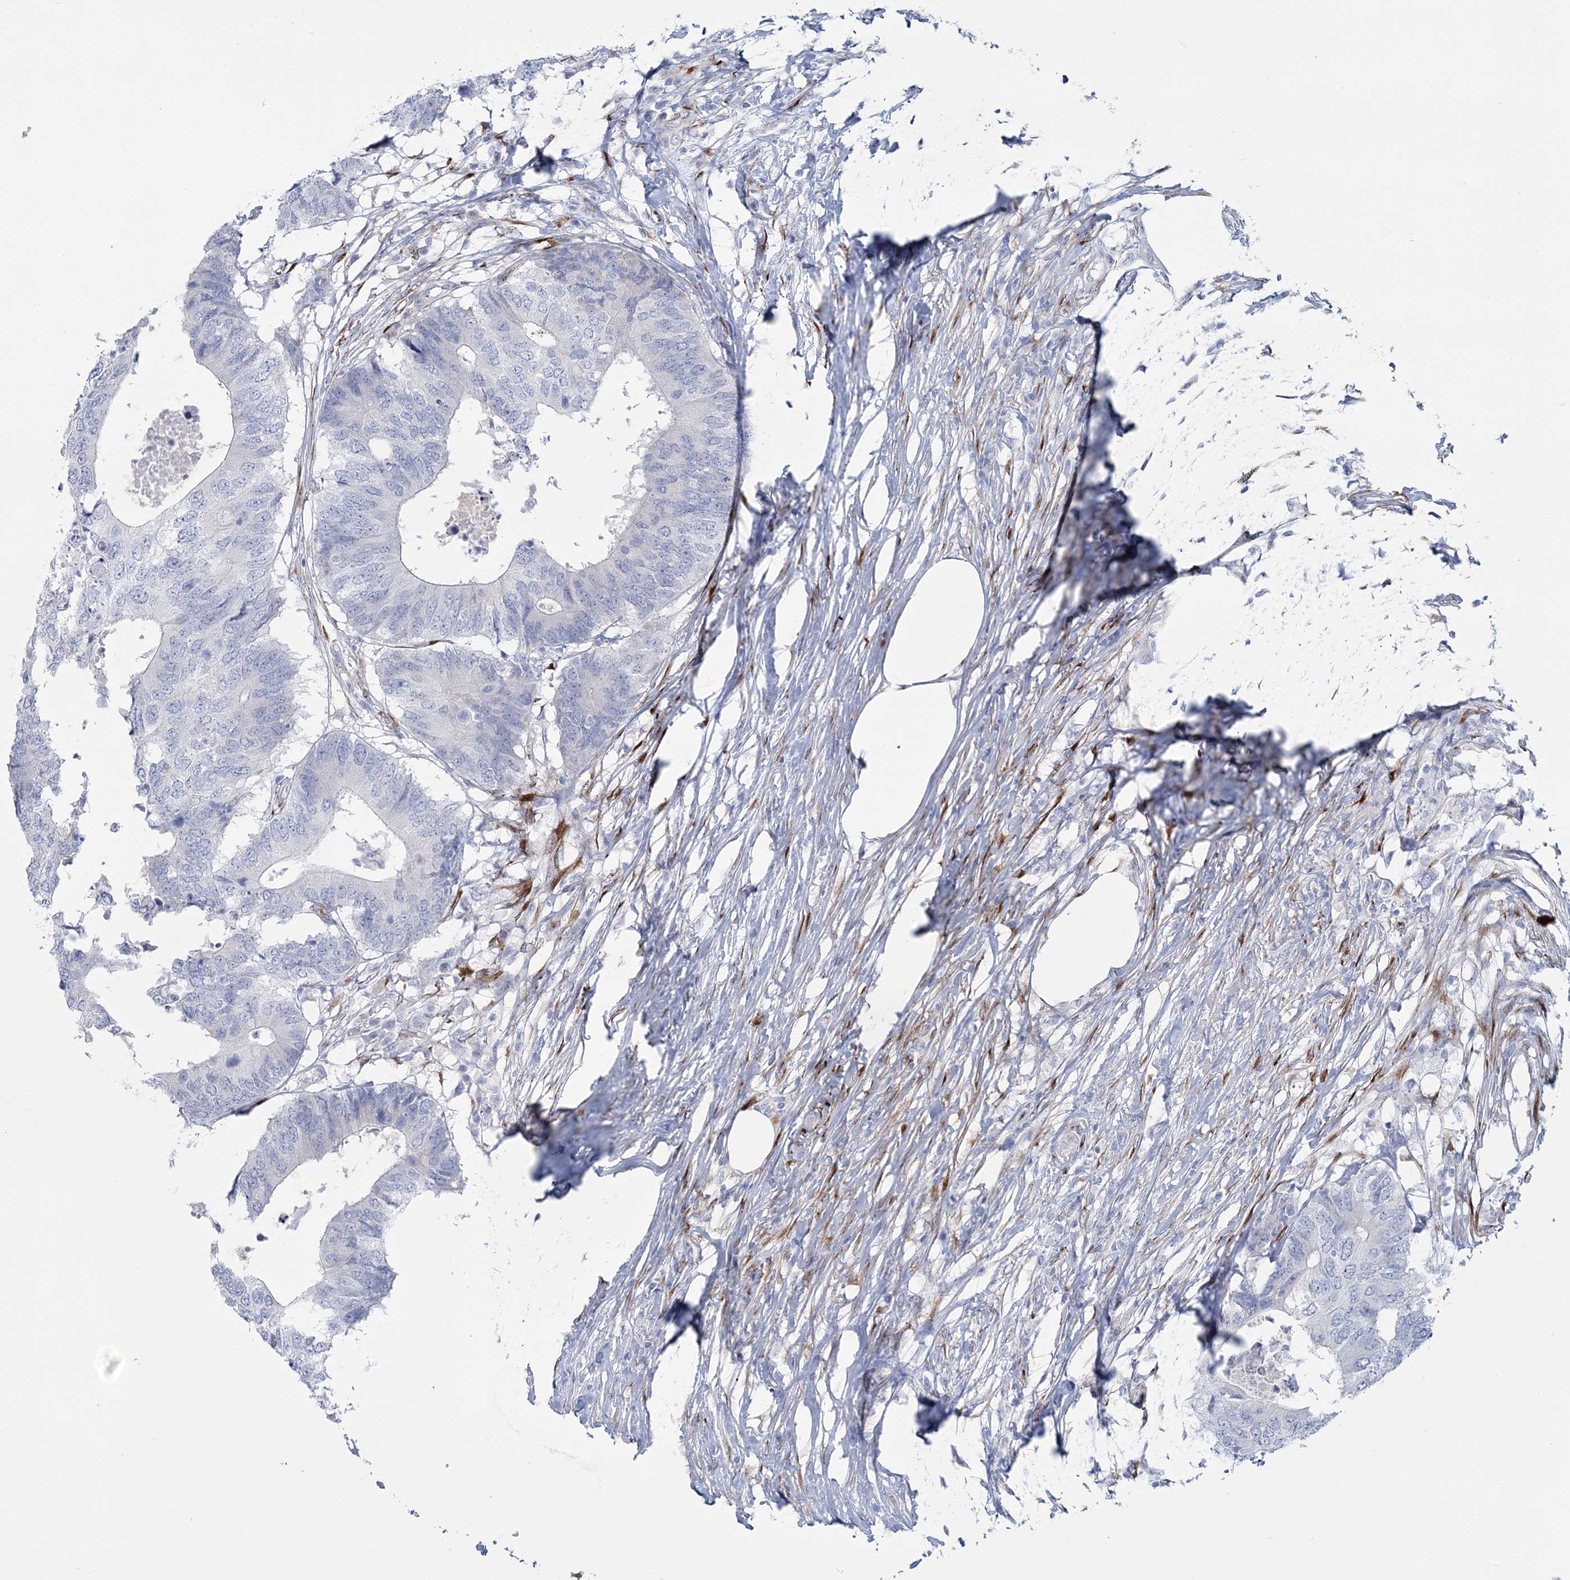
{"staining": {"intensity": "negative", "quantity": "none", "location": "none"}, "tissue": "colorectal cancer", "cell_type": "Tumor cells", "image_type": "cancer", "snomed": [{"axis": "morphology", "description": "Adenocarcinoma, NOS"}, {"axis": "topography", "description": "Colon"}], "caption": "DAB (3,3'-diaminobenzidine) immunohistochemical staining of adenocarcinoma (colorectal) displays no significant positivity in tumor cells.", "gene": "RAB11FIP5", "patient": {"sex": "male", "age": 71}}